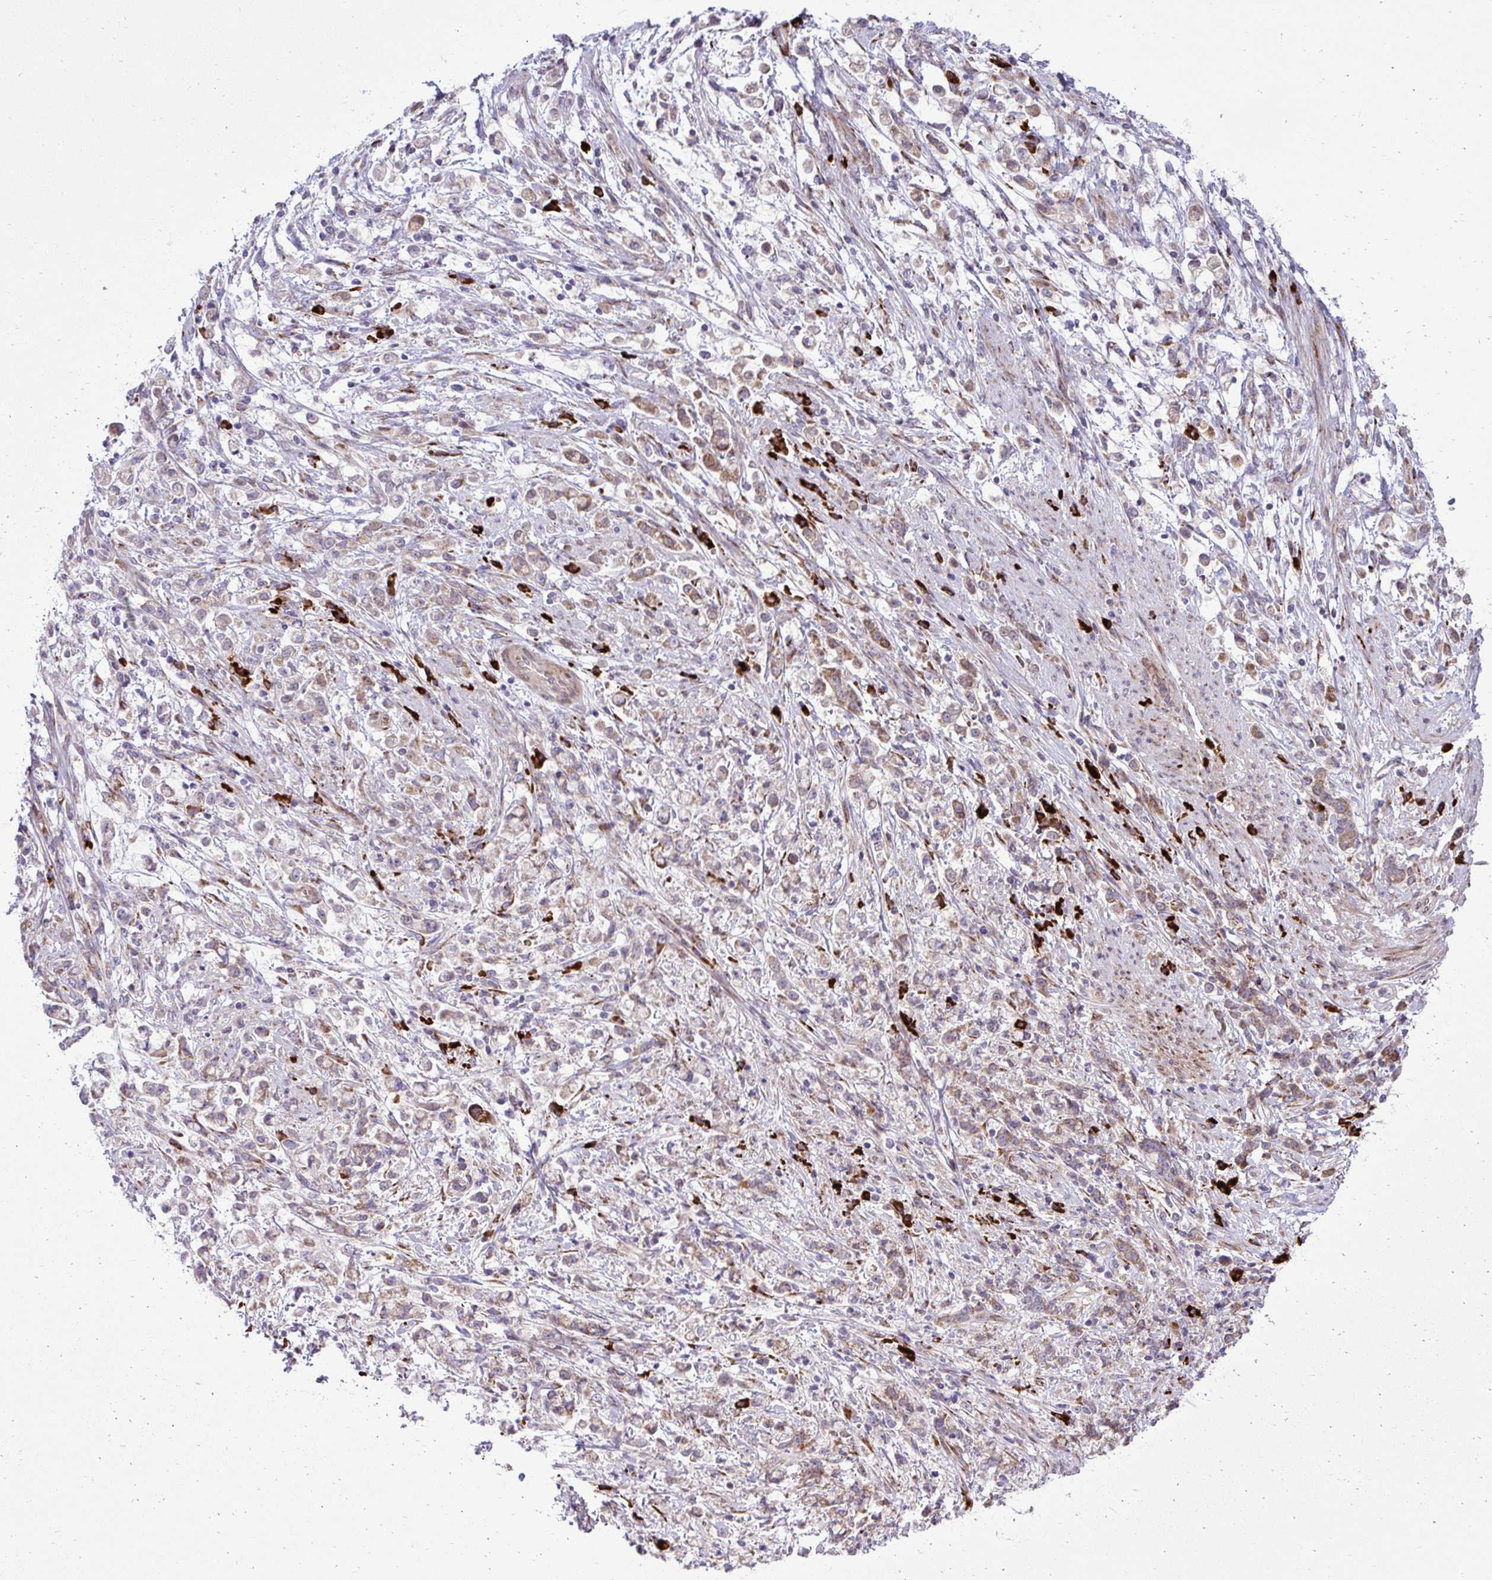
{"staining": {"intensity": "weak", "quantity": ">75%", "location": "cytoplasmic/membranous"}, "tissue": "stomach cancer", "cell_type": "Tumor cells", "image_type": "cancer", "snomed": [{"axis": "morphology", "description": "Adenocarcinoma, NOS"}, {"axis": "topography", "description": "Stomach"}], "caption": "Weak cytoplasmic/membranous positivity is identified in approximately >75% of tumor cells in stomach cancer.", "gene": "LIMS1", "patient": {"sex": "female", "age": 60}}